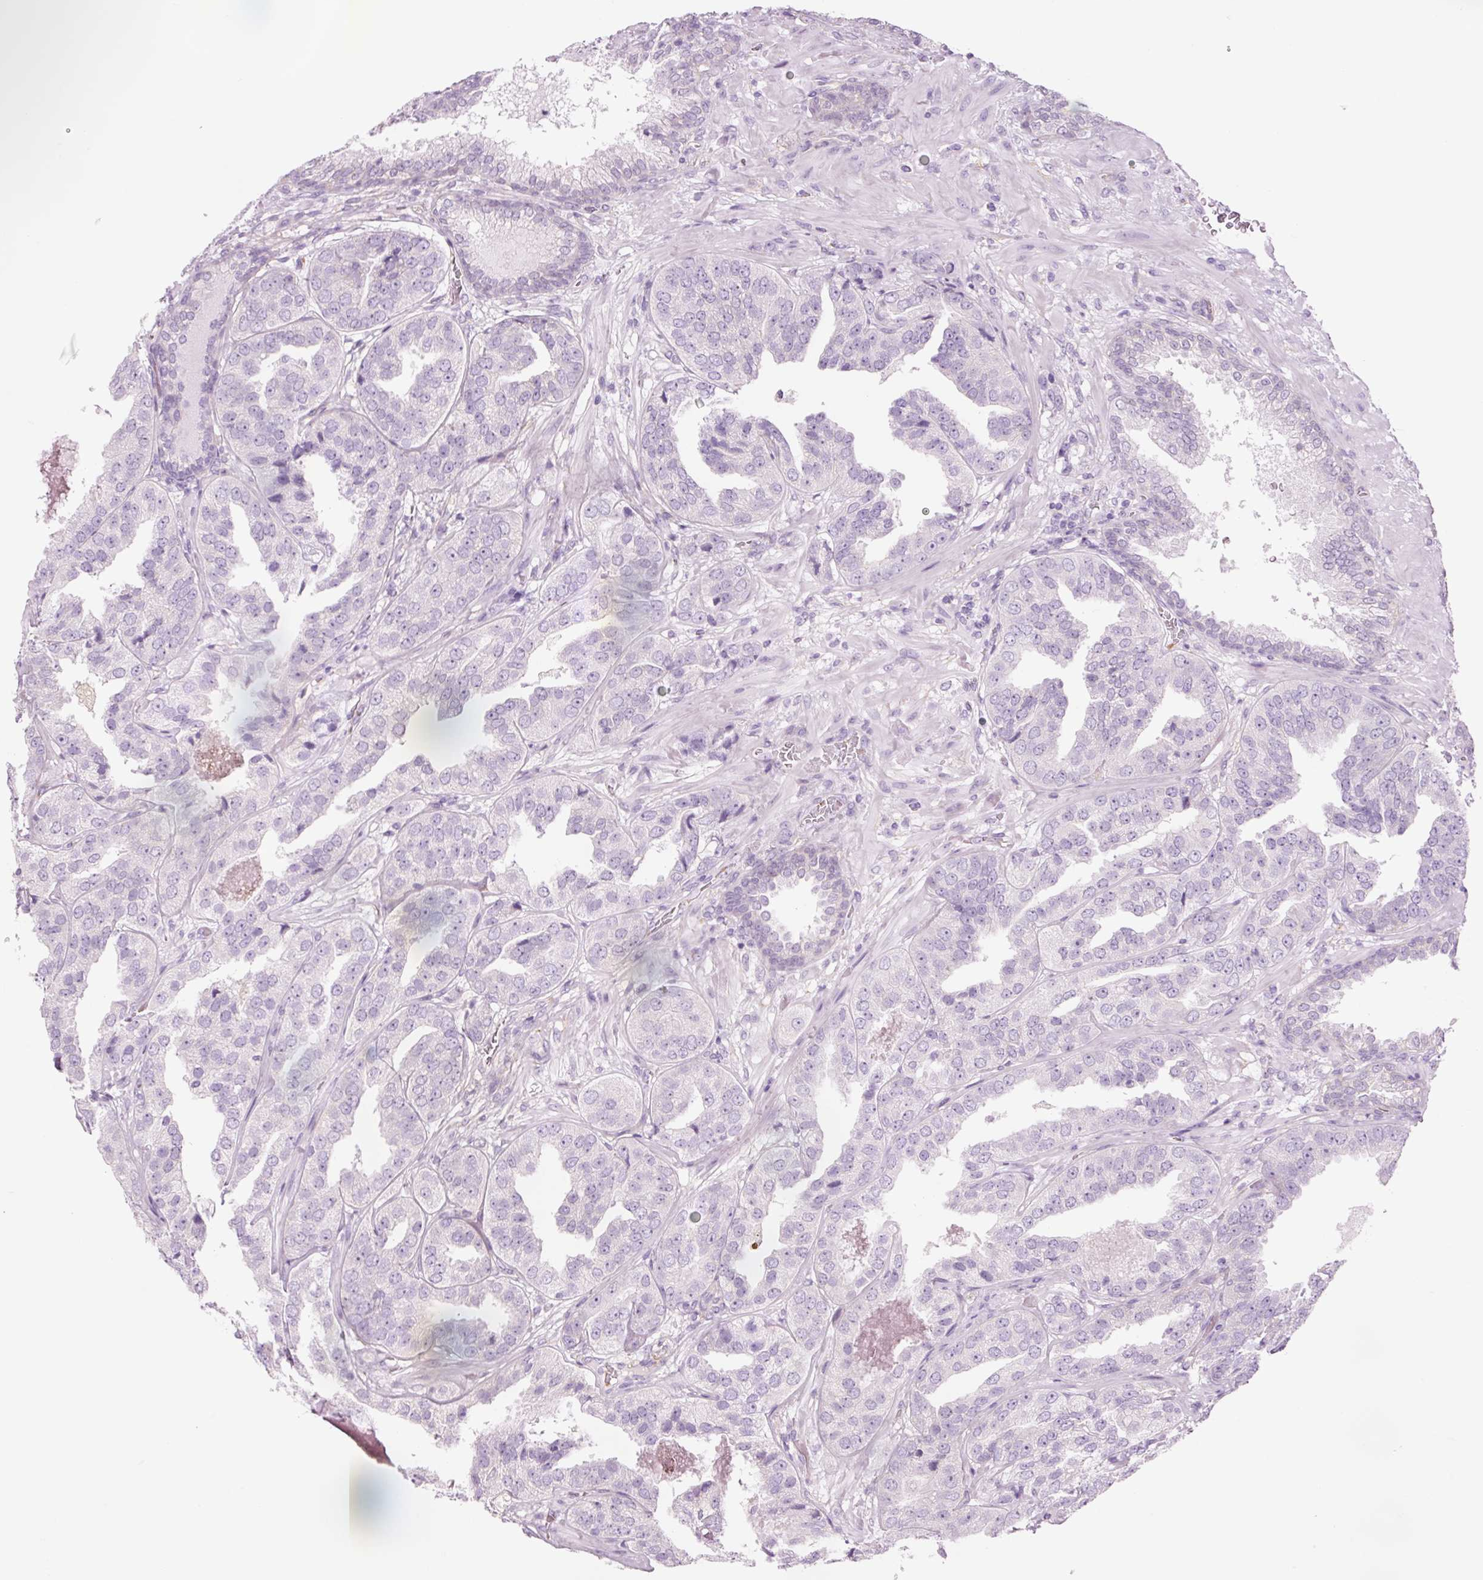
{"staining": {"intensity": "negative", "quantity": "none", "location": "none"}, "tissue": "prostate cancer", "cell_type": "Tumor cells", "image_type": "cancer", "snomed": [{"axis": "morphology", "description": "Adenocarcinoma, High grade"}, {"axis": "topography", "description": "Prostate"}], "caption": "Human prostate adenocarcinoma (high-grade) stained for a protein using IHC displays no positivity in tumor cells.", "gene": "HSPA4L", "patient": {"sex": "male", "age": 63}}